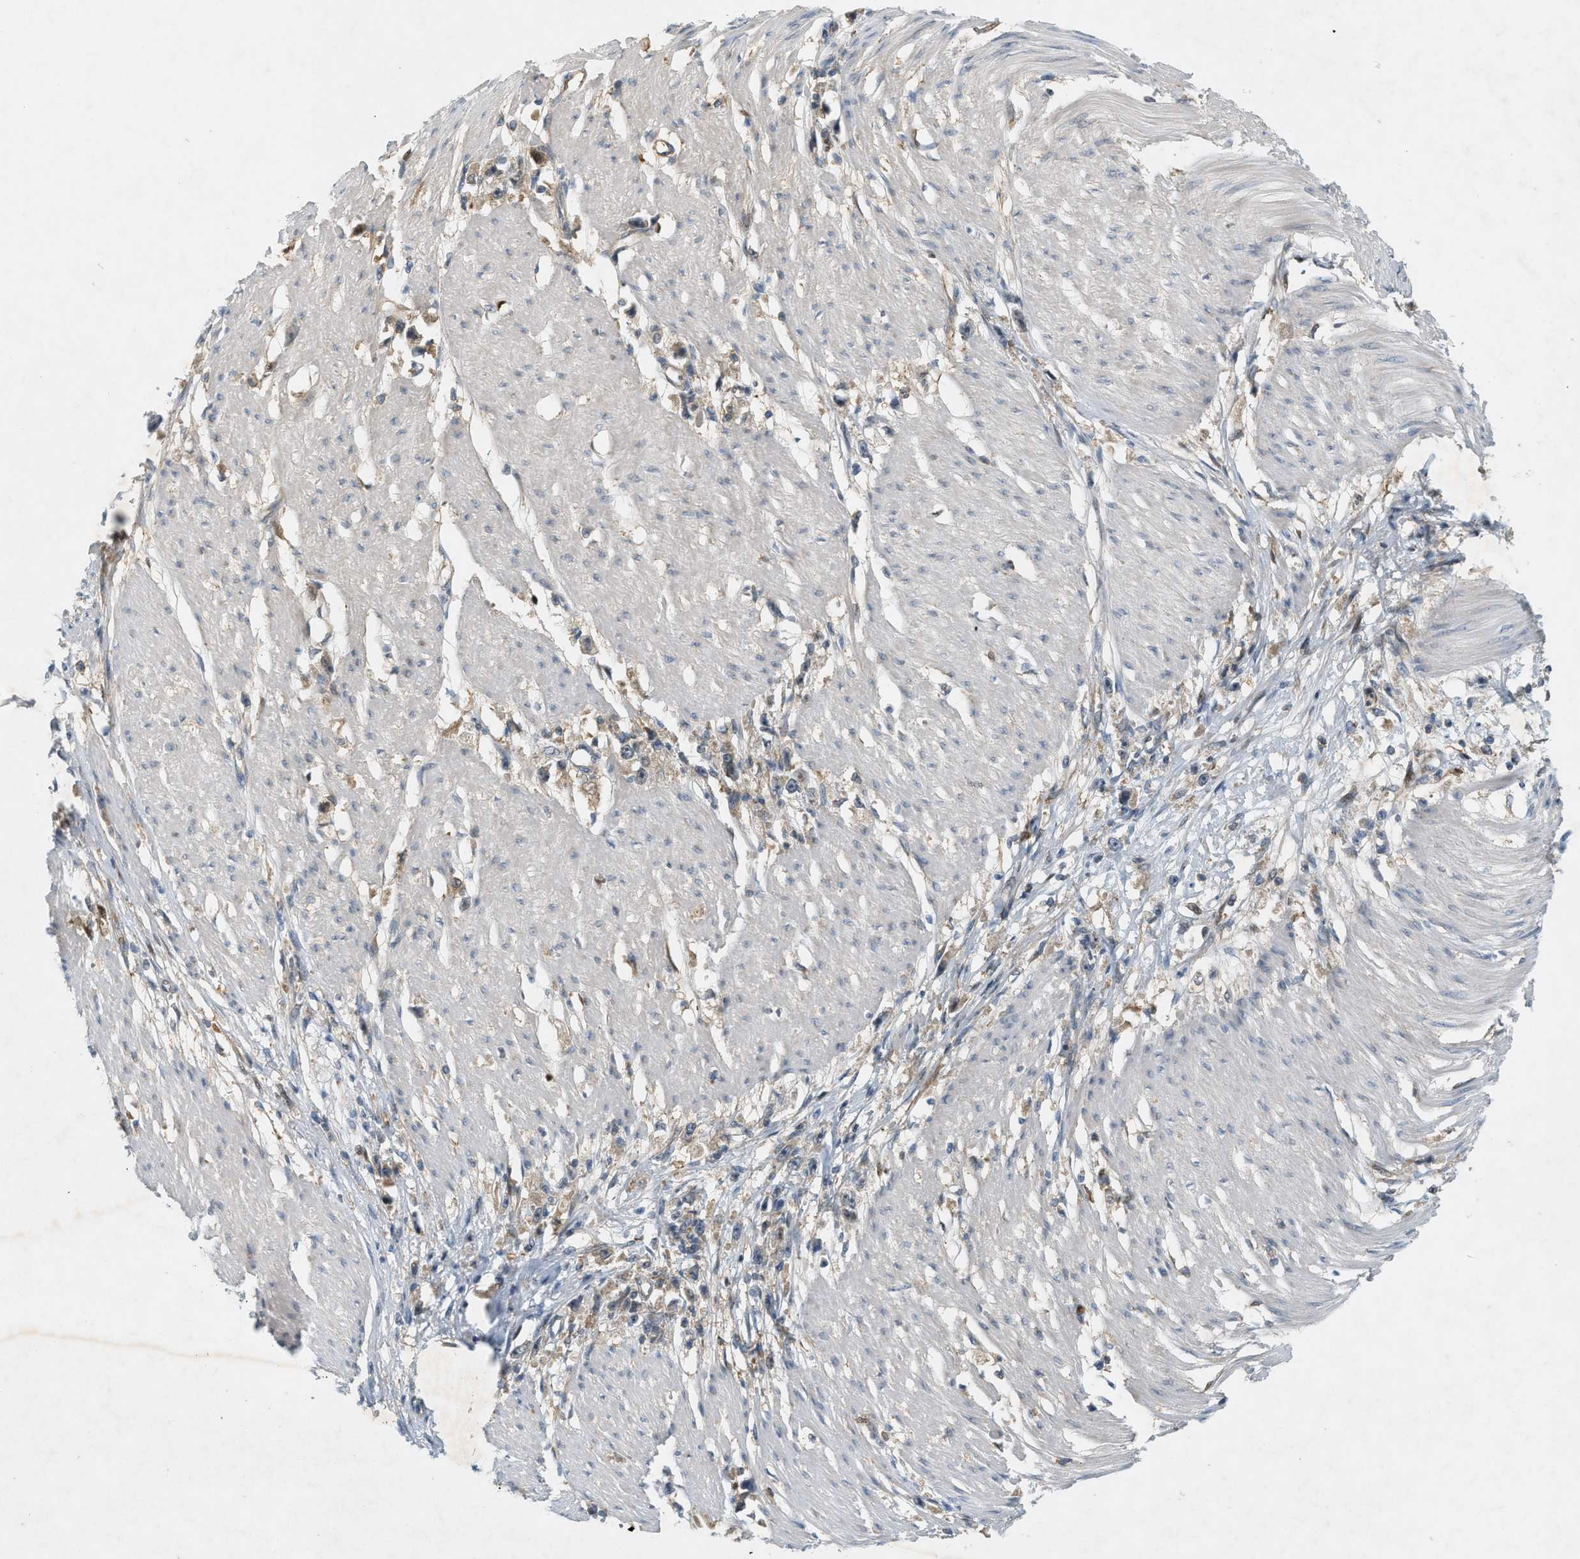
{"staining": {"intensity": "weak", "quantity": ">75%", "location": "cytoplasmic/membranous"}, "tissue": "stomach cancer", "cell_type": "Tumor cells", "image_type": "cancer", "snomed": [{"axis": "morphology", "description": "Adenocarcinoma, NOS"}, {"axis": "topography", "description": "Stomach"}], "caption": "Immunohistochemistry (IHC) photomicrograph of neoplastic tissue: human stomach cancer stained using immunohistochemistry displays low levels of weak protein expression localized specifically in the cytoplasmic/membranous of tumor cells, appearing as a cytoplasmic/membranous brown color.", "gene": "PDCL3", "patient": {"sex": "female", "age": 59}}